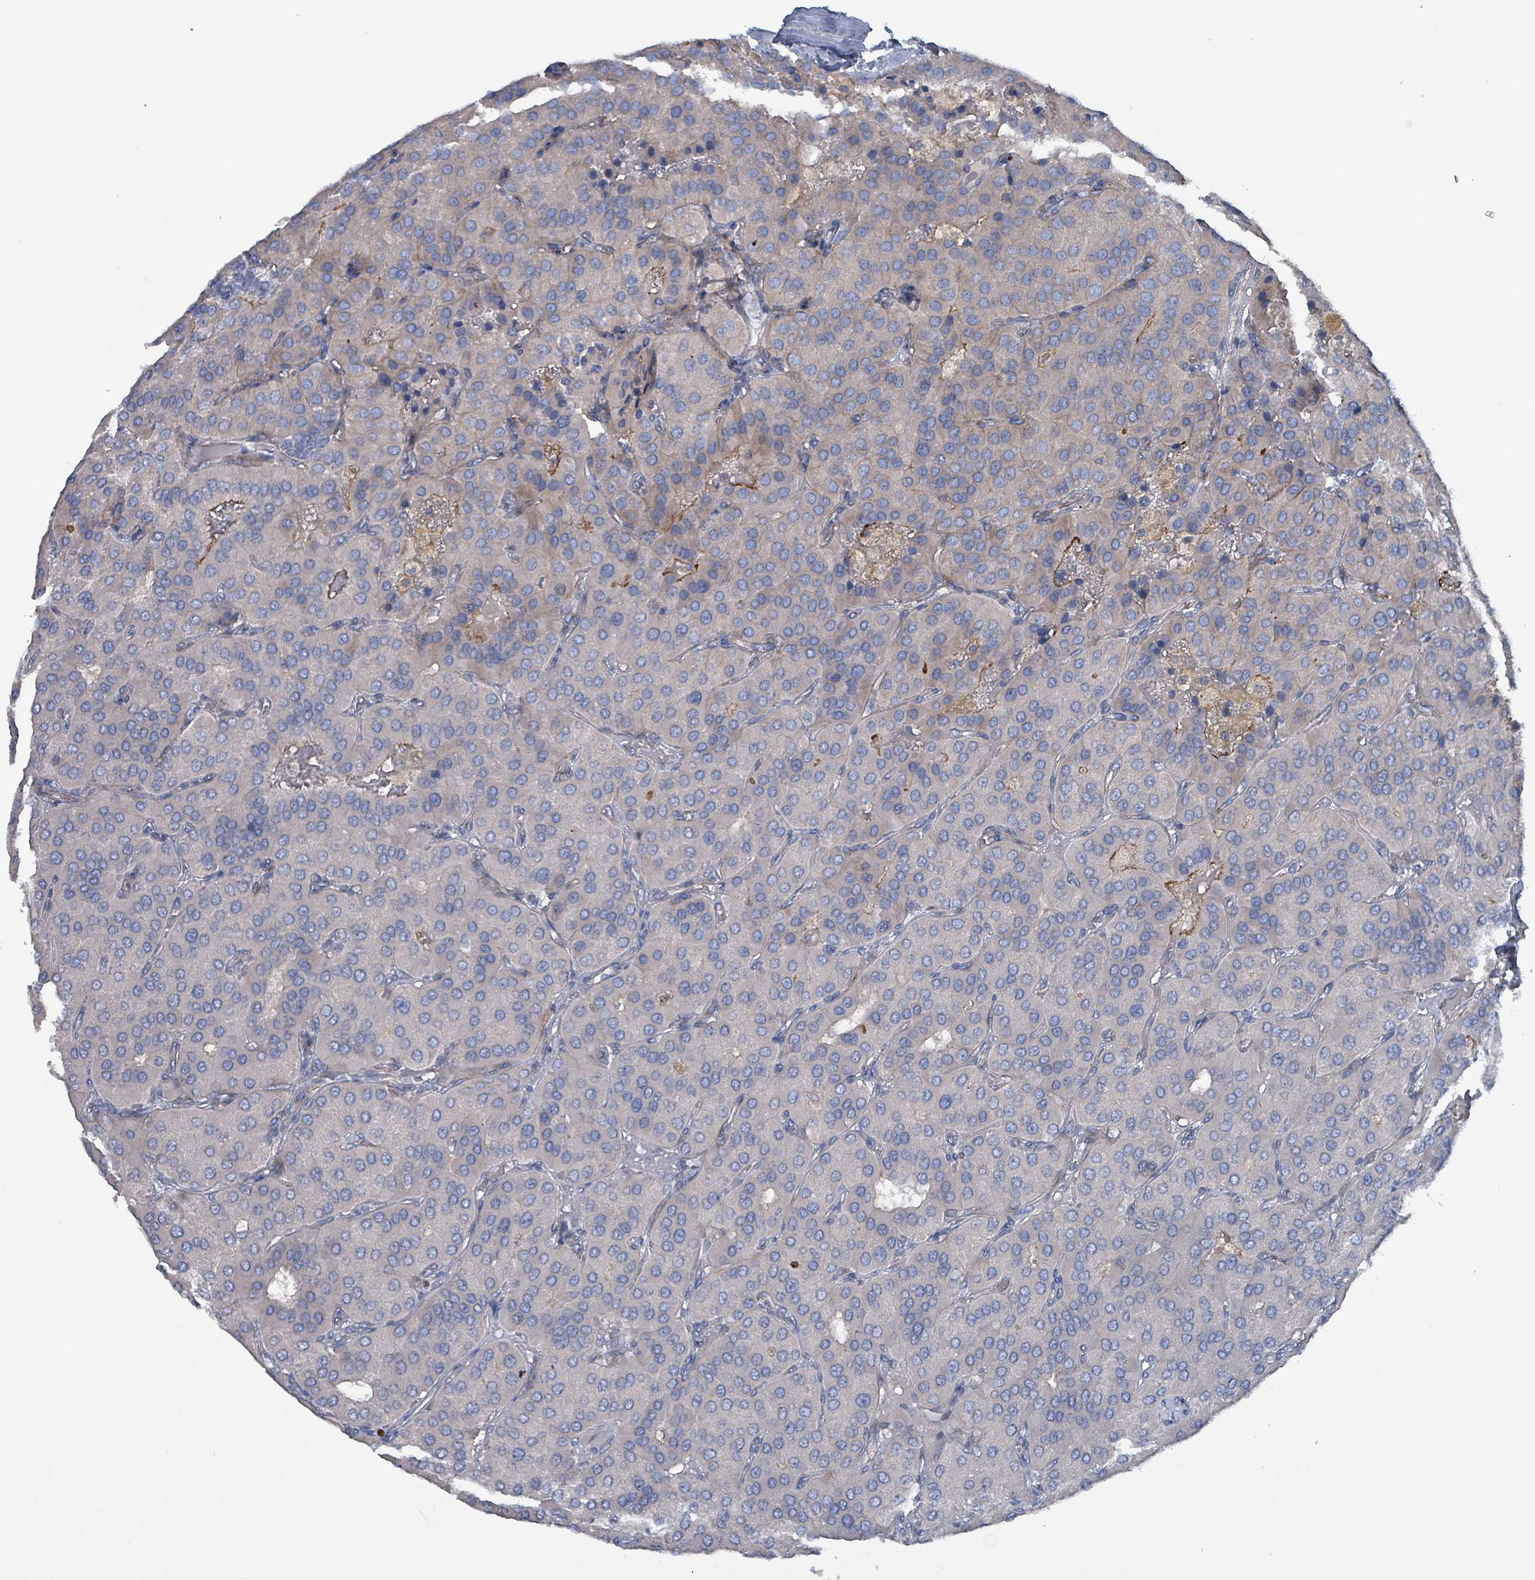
{"staining": {"intensity": "negative", "quantity": "none", "location": "none"}, "tissue": "parathyroid gland", "cell_type": "Glandular cells", "image_type": "normal", "snomed": [{"axis": "morphology", "description": "Normal tissue, NOS"}, {"axis": "morphology", "description": "Adenoma, NOS"}, {"axis": "topography", "description": "Parathyroid gland"}], "caption": "DAB immunohistochemical staining of normal parathyroid gland reveals no significant expression in glandular cells. Nuclei are stained in blue.", "gene": "TAAR5", "patient": {"sex": "female", "age": 86}}